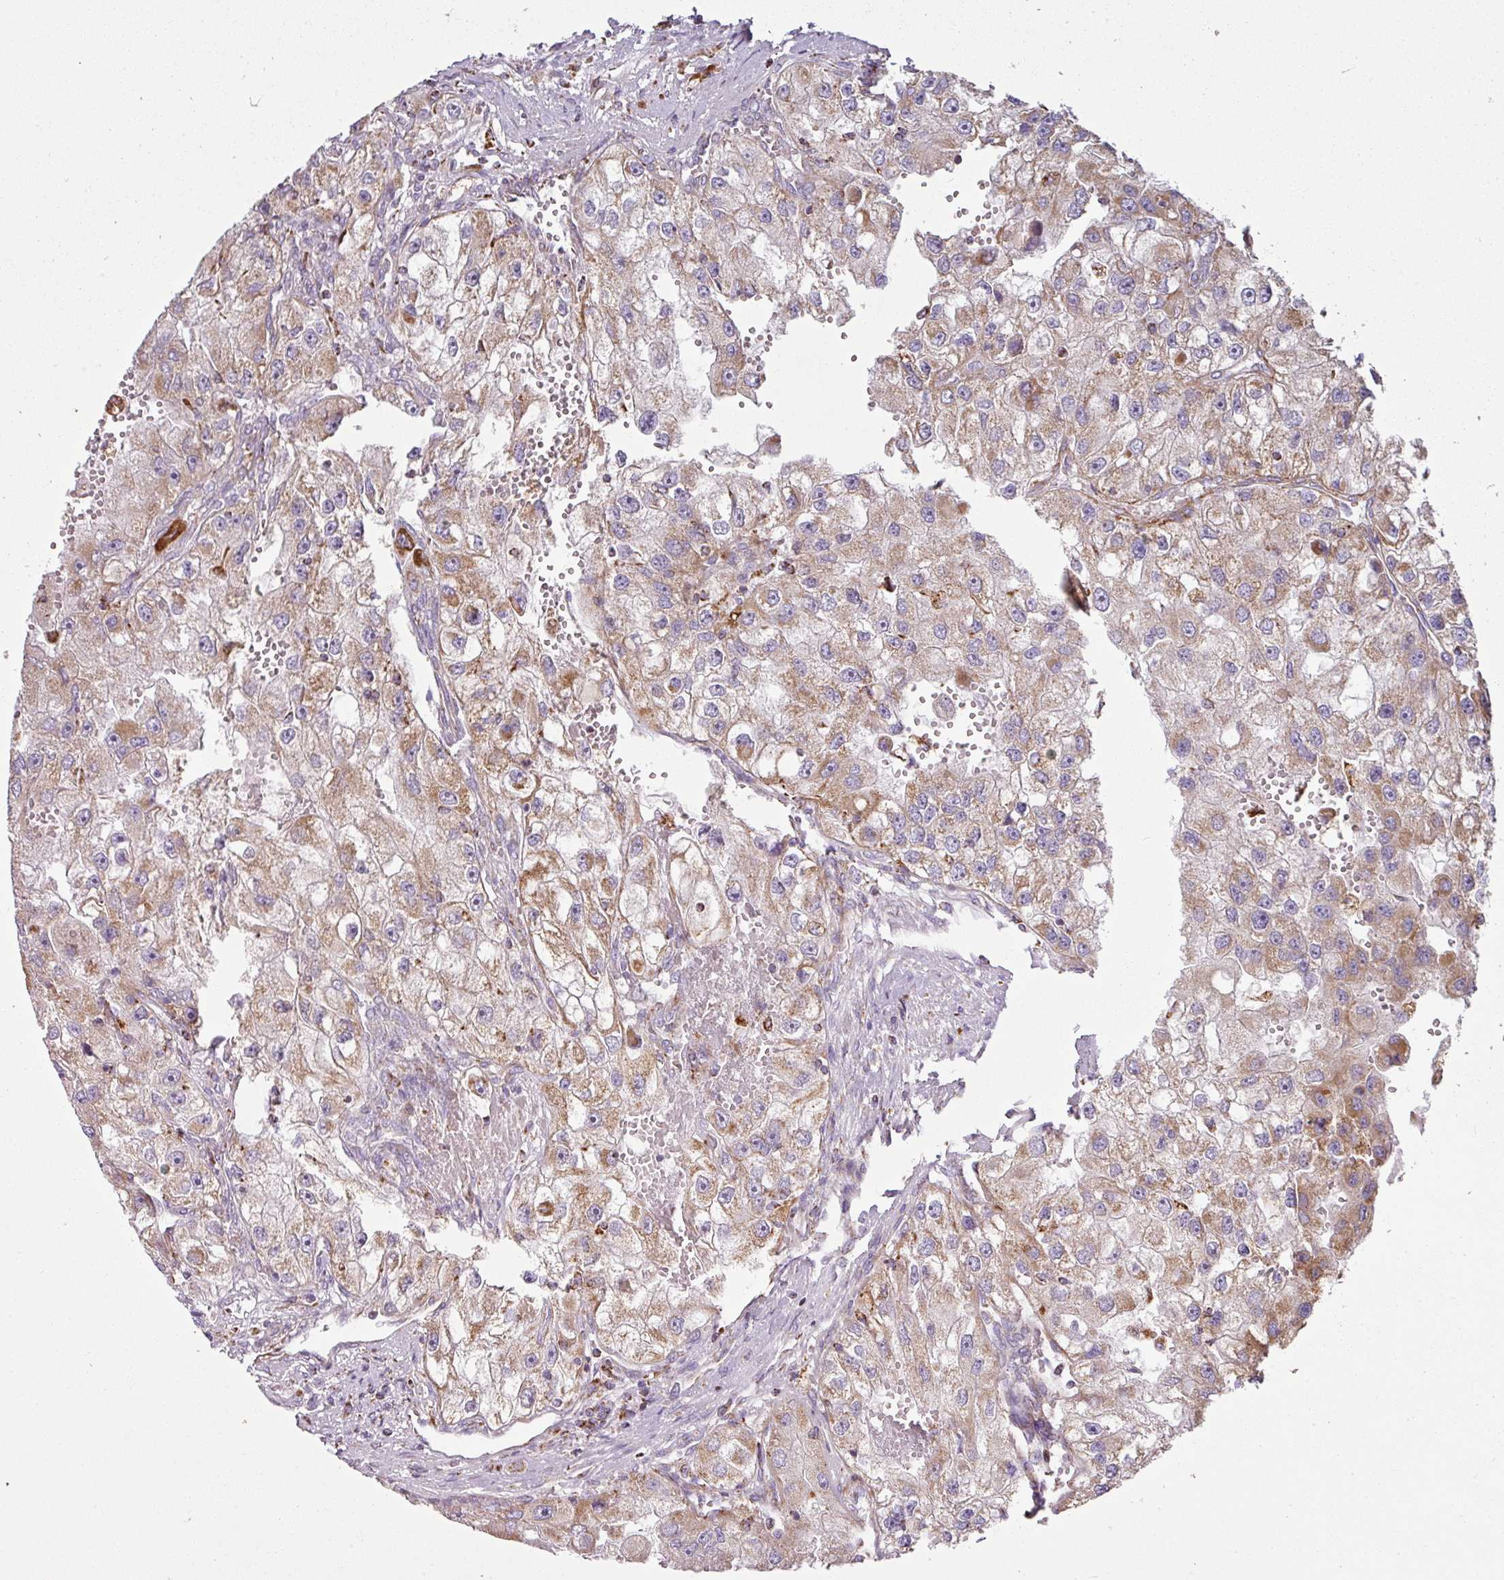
{"staining": {"intensity": "moderate", "quantity": "25%-75%", "location": "cytoplasmic/membranous"}, "tissue": "renal cancer", "cell_type": "Tumor cells", "image_type": "cancer", "snomed": [{"axis": "morphology", "description": "Adenocarcinoma, NOS"}, {"axis": "topography", "description": "Kidney"}], "caption": "An IHC micrograph of tumor tissue is shown. Protein staining in brown labels moderate cytoplasmic/membranous positivity in adenocarcinoma (renal) within tumor cells. (DAB (3,3'-diaminobenzidine) IHC with brightfield microscopy, high magnification).", "gene": "SQOR", "patient": {"sex": "male", "age": 63}}